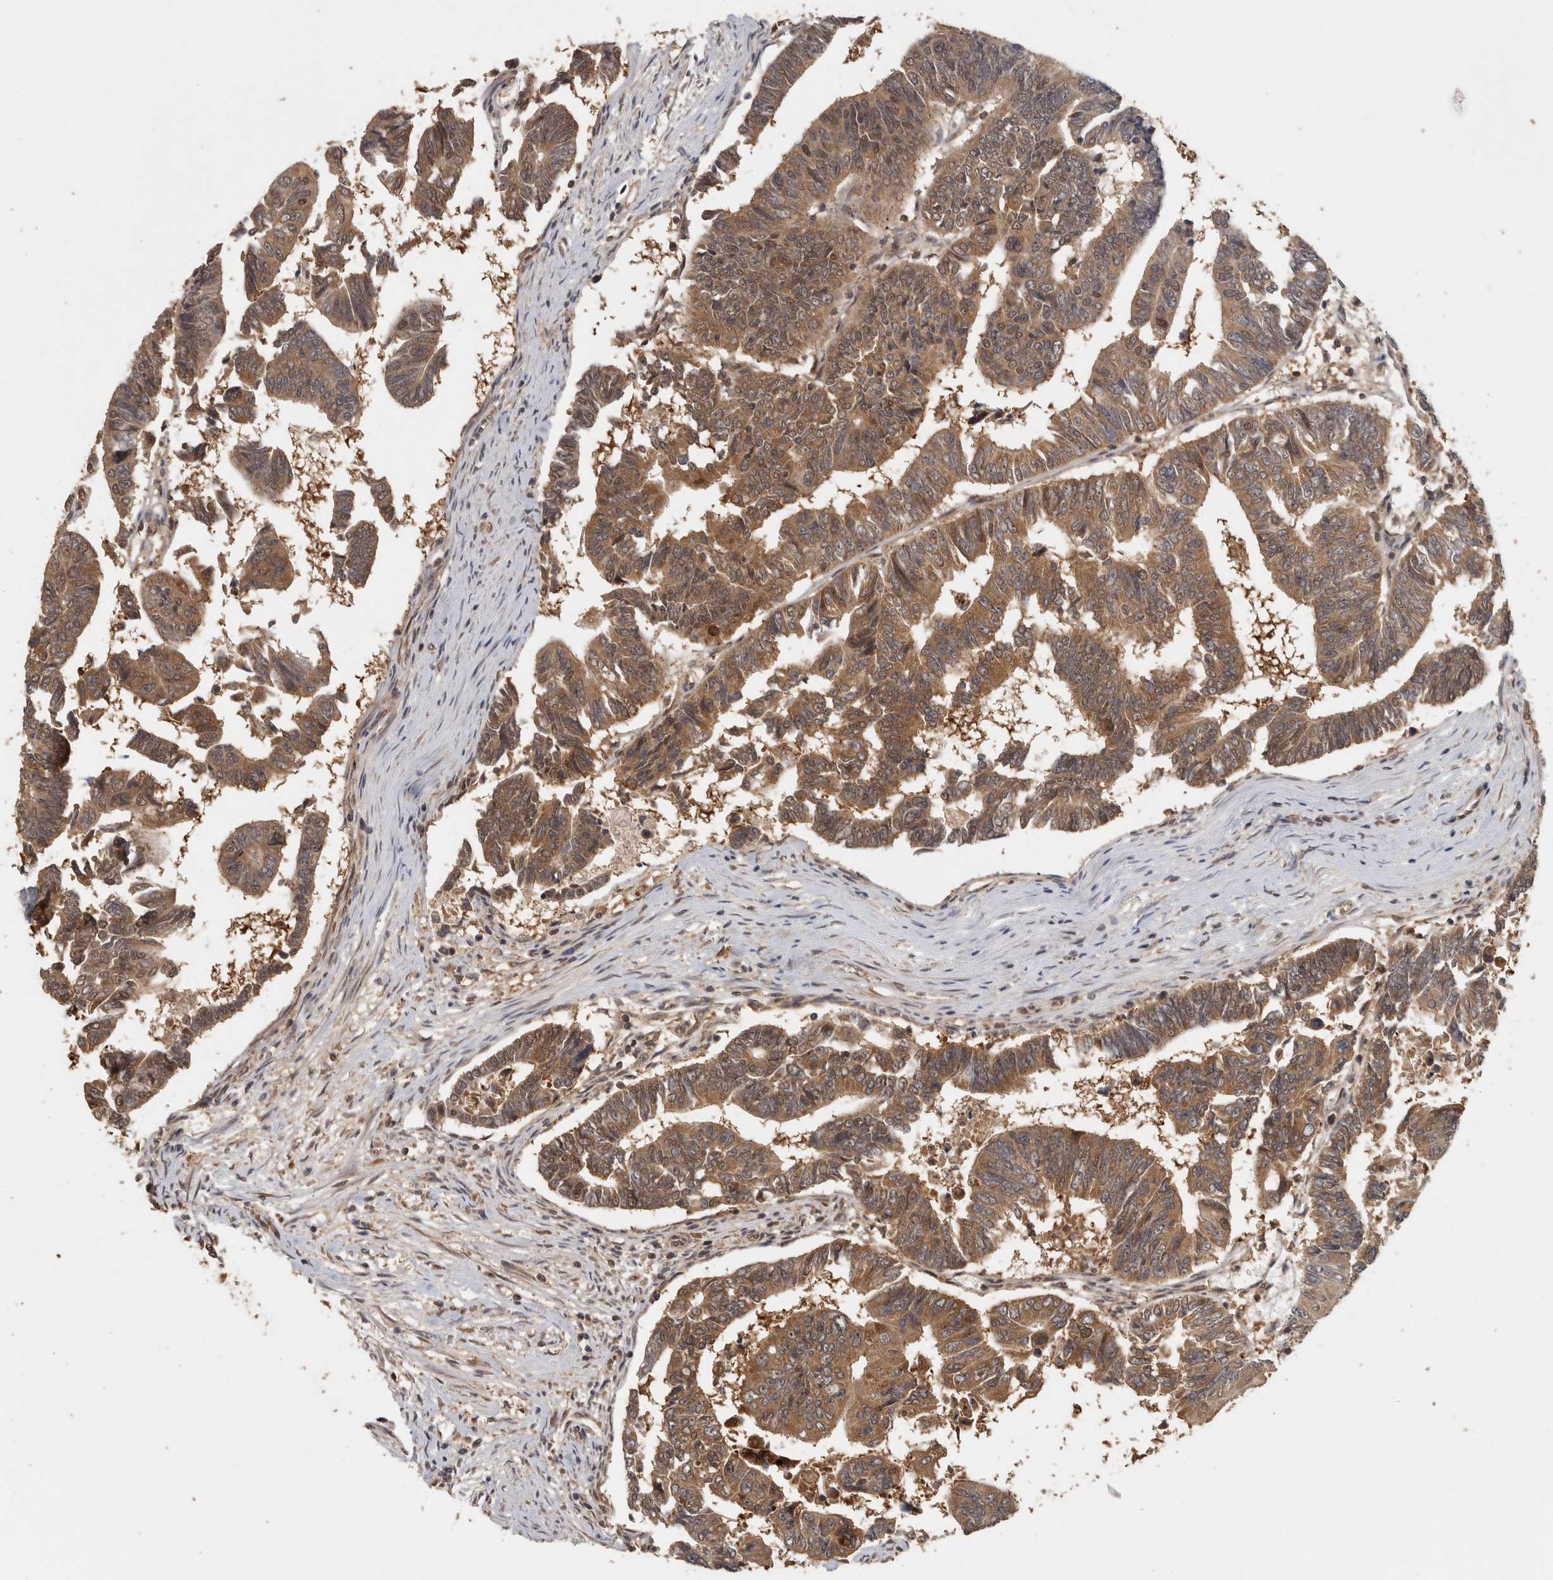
{"staining": {"intensity": "moderate", "quantity": ">75%", "location": "cytoplasmic/membranous,nuclear"}, "tissue": "colorectal cancer", "cell_type": "Tumor cells", "image_type": "cancer", "snomed": [{"axis": "morphology", "description": "Adenocarcinoma, NOS"}, {"axis": "topography", "description": "Rectum"}], "caption": "Adenocarcinoma (colorectal) stained with a protein marker demonstrates moderate staining in tumor cells.", "gene": "CCT8", "patient": {"sex": "female", "age": 65}}